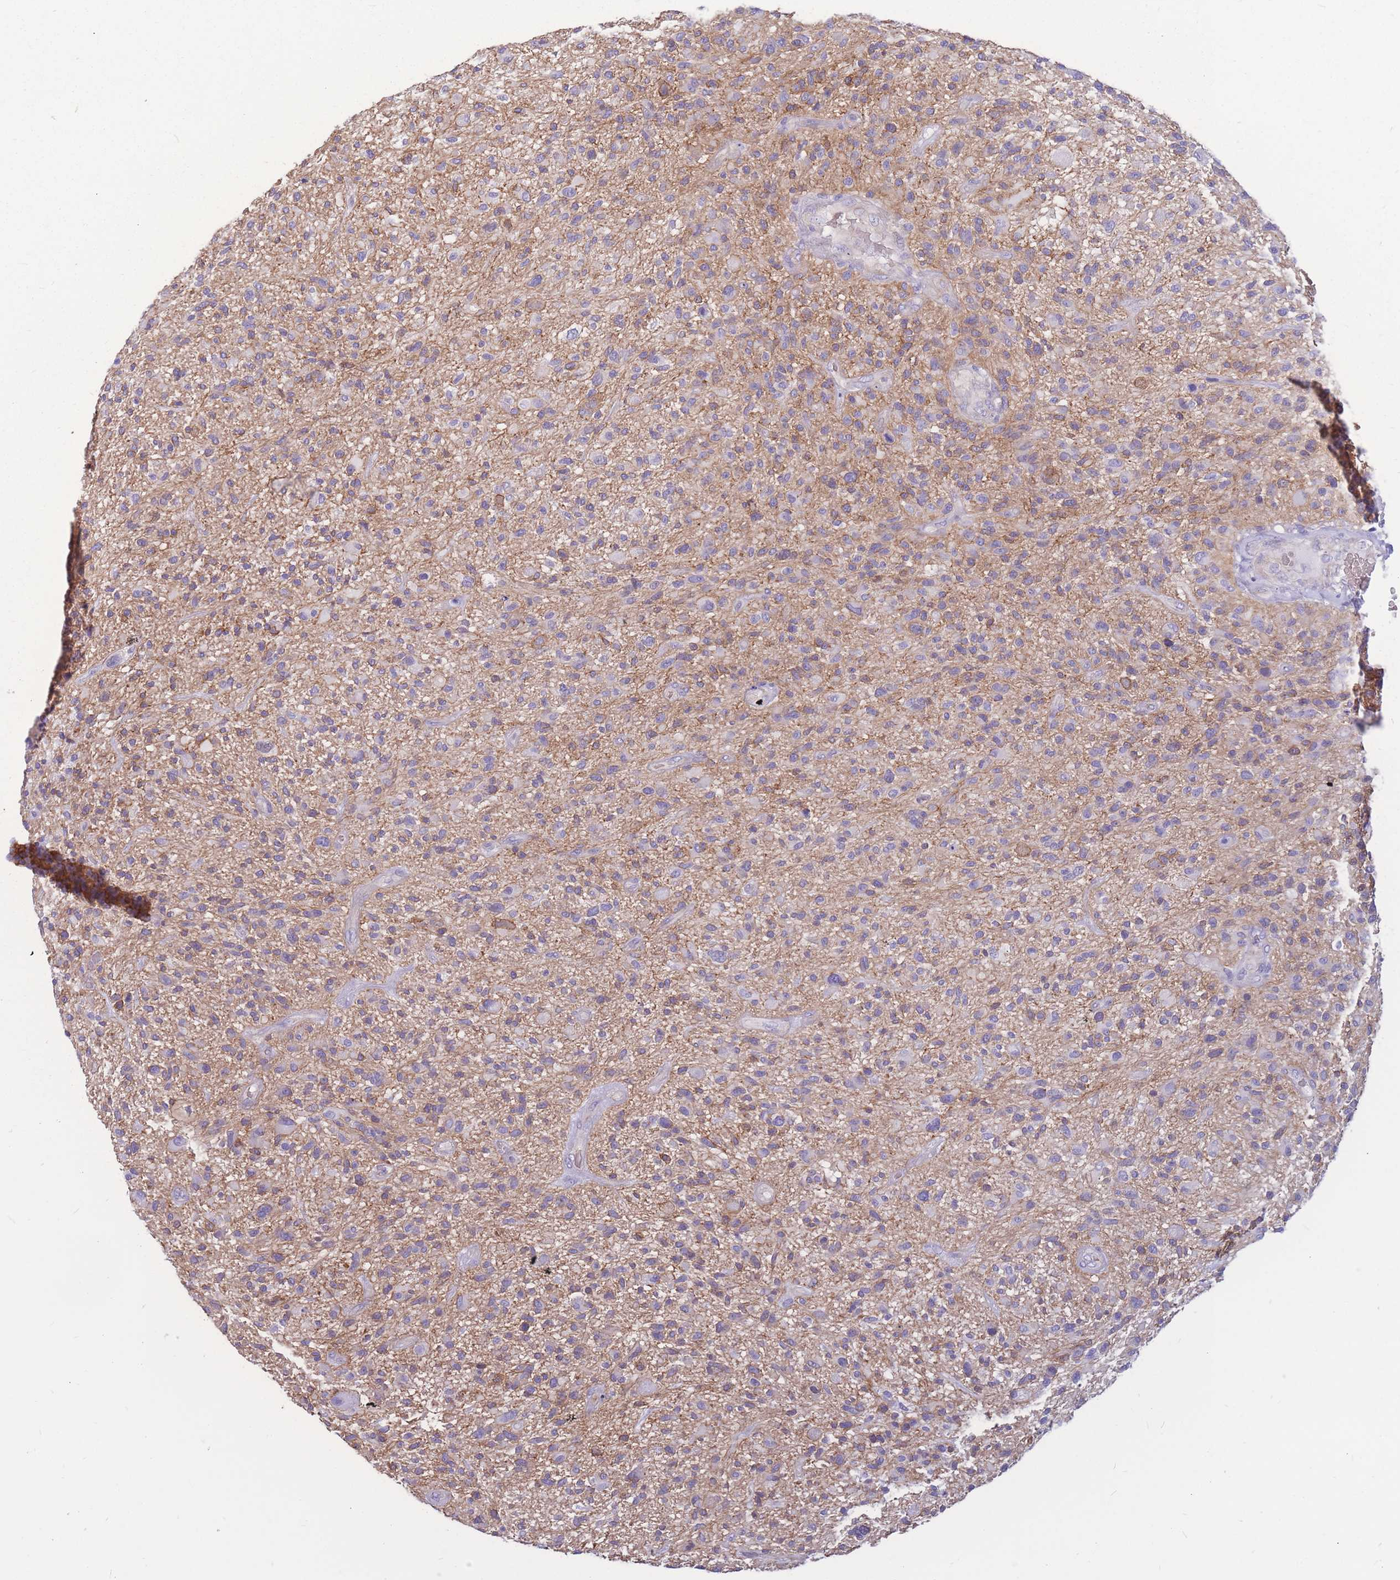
{"staining": {"intensity": "weak", "quantity": "25%-75%", "location": "cytoplasmic/membranous"}, "tissue": "glioma", "cell_type": "Tumor cells", "image_type": "cancer", "snomed": [{"axis": "morphology", "description": "Glioma, malignant, High grade"}, {"axis": "topography", "description": "Brain"}], "caption": "Protein staining of high-grade glioma (malignant) tissue exhibits weak cytoplasmic/membranous staining in about 25%-75% of tumor cells.", "gene": "ADD2", "patient": {"sex": "male", "age": 47}}